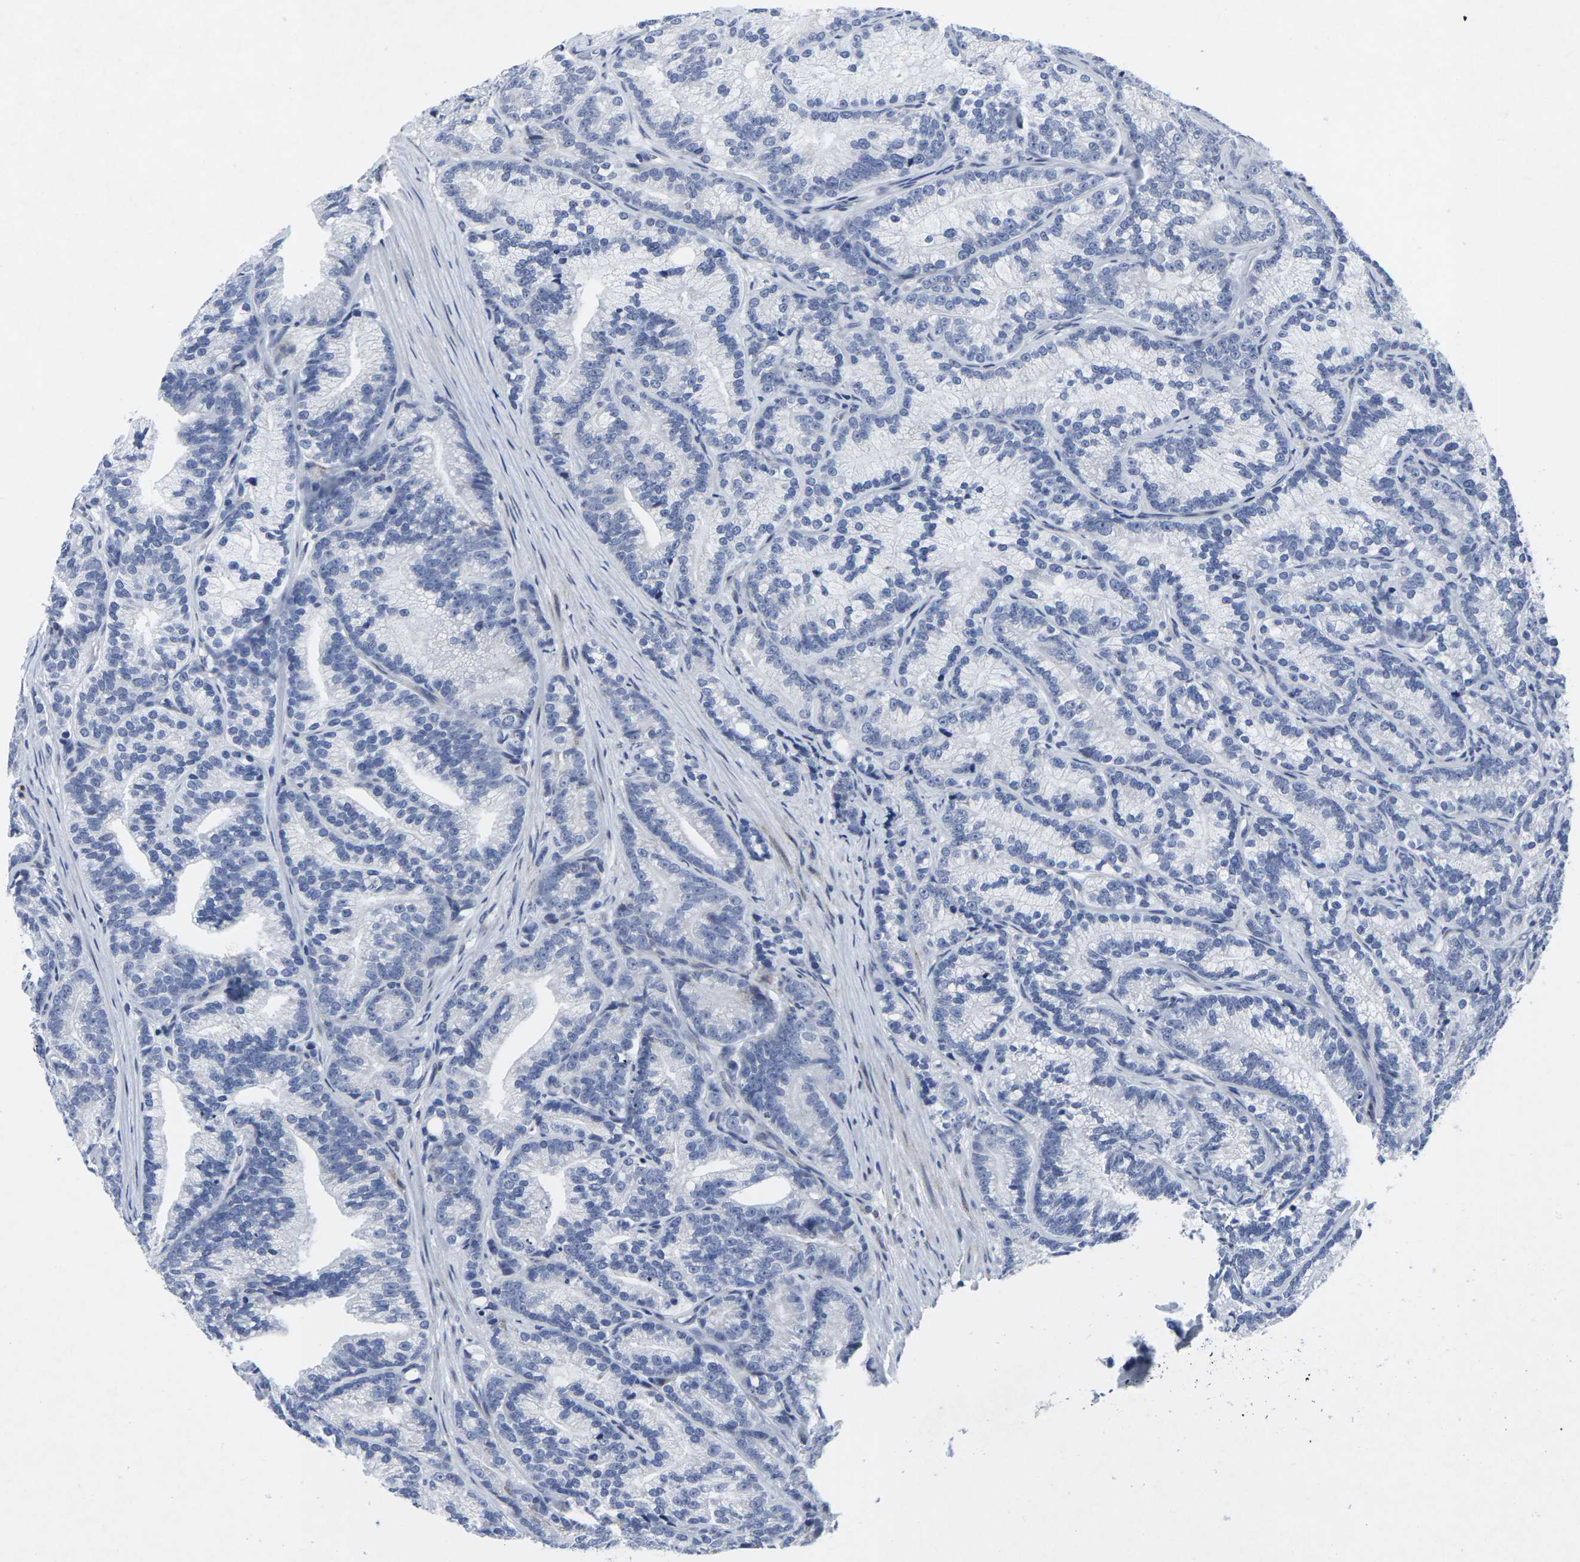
{"staining": {"intensity": "negative", "quantity": "none", "location": "none"}, "tissue": "prostate cancer", "cell_type": "Tumor cells", "image_type": "cancer", "snomed": [{"axis": "morphology", "description": "Adenocarcinoma, Low grade"}, {"axis": "topography", "description": "Prostate"}], "caption": "High magnification brightfield microscopy of adenocarcinoma (low-grade) (prostate) stained with DAB (3,3'-diaminobenzidine) (brown) and counterstained with hematoxylin (blue): tumor cells show no significant expression.", "gene": "RPN1", "patient": {"sex": "male", "age": 89}}